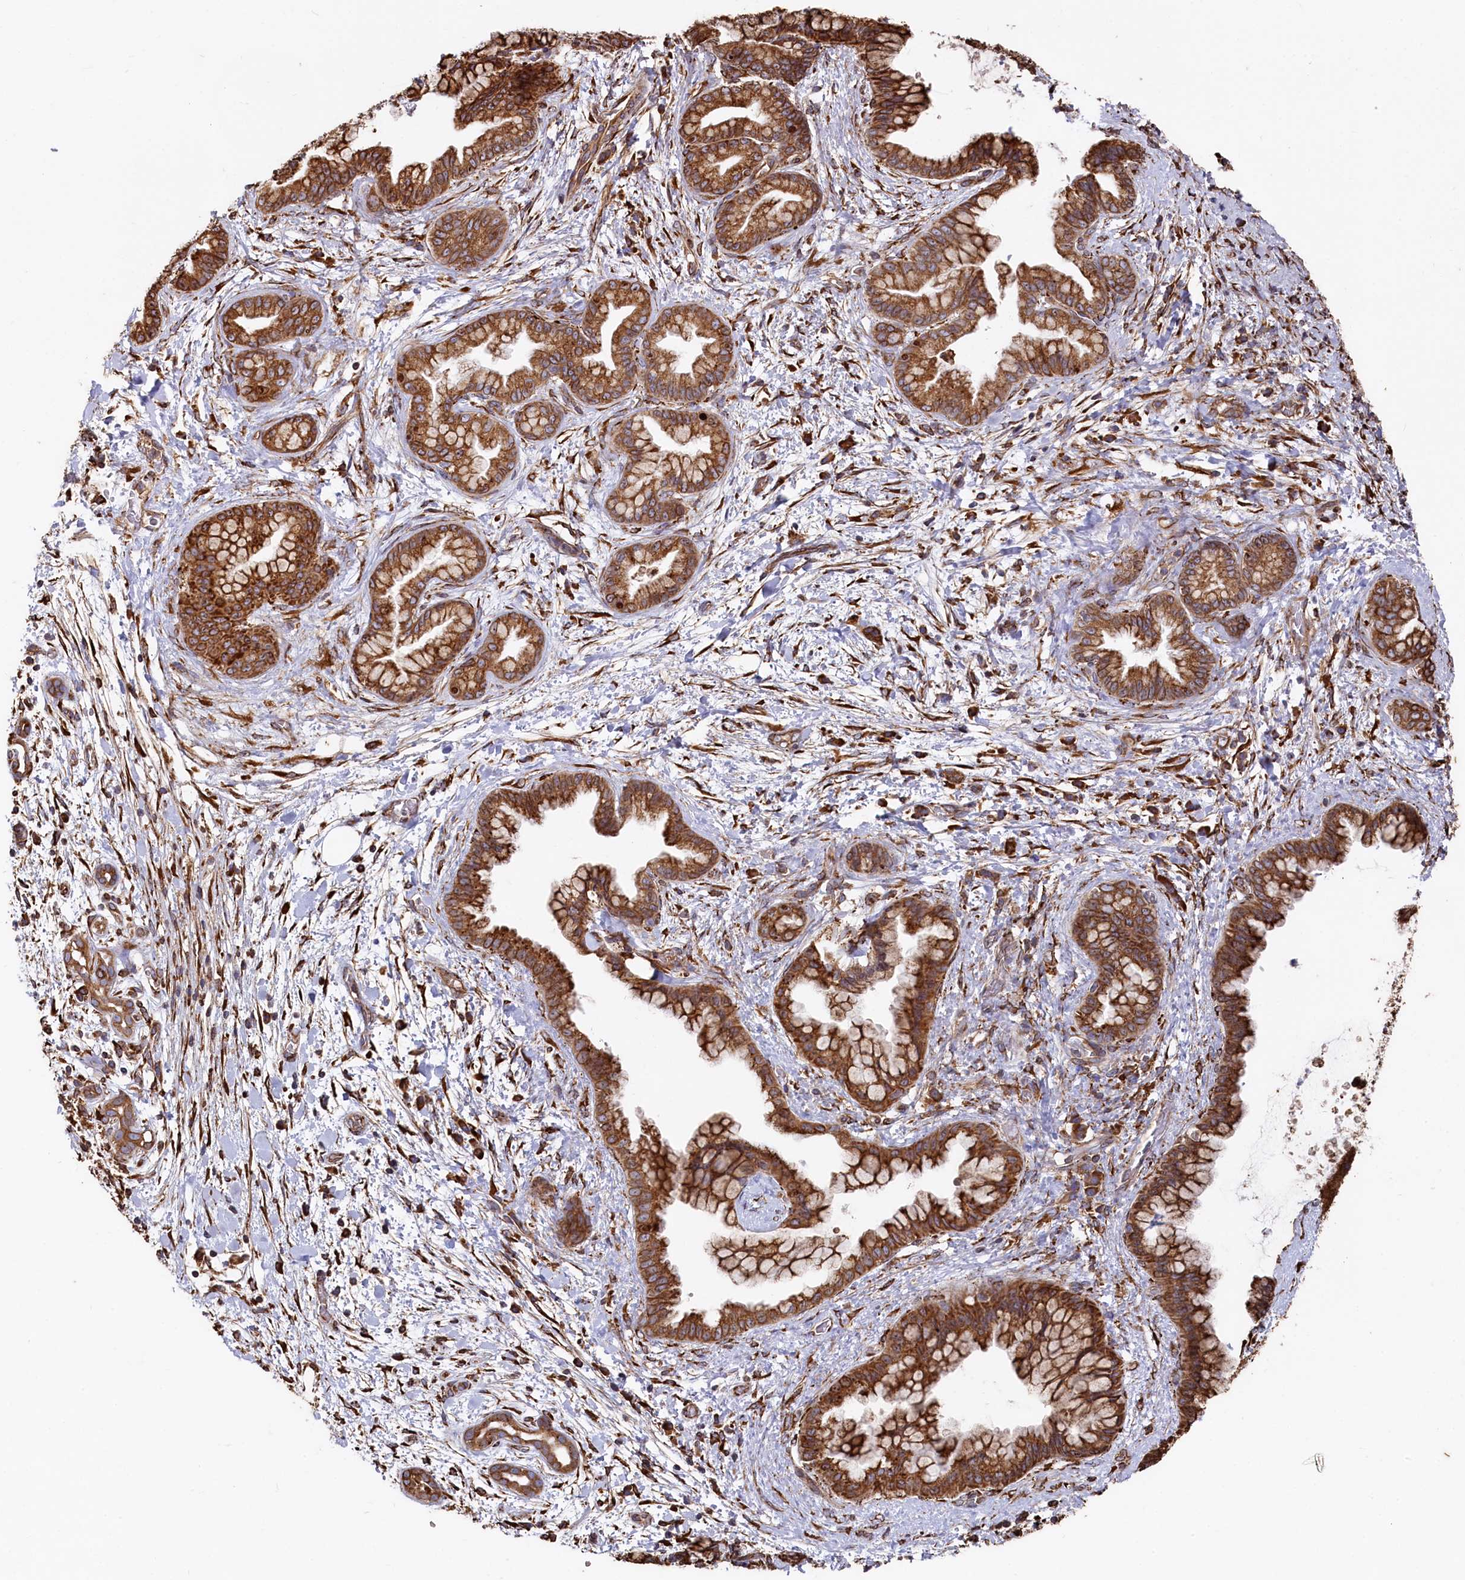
{"staining": {"intensity": "strong", "quantity": ">75%", "location": "cytoplasmic/membranous"}, "tissue": "pancreatic cancer", "cell_type": "Tumor cells", "image_type": "cancer", "snomed": [{"axis": "morphology", "description": "Adenocarcinoma, NOS"}, {"axis": "topography", "description": "Pancreas"}], "caption": "A histopathology image of human pancreatic adenocarcinoma stained for a protein displays strong cytoplasmic/membranous brown staining in tumor cells.", "gene": "NEURL1B", "patient": {"sex": "female", "age": 78}}